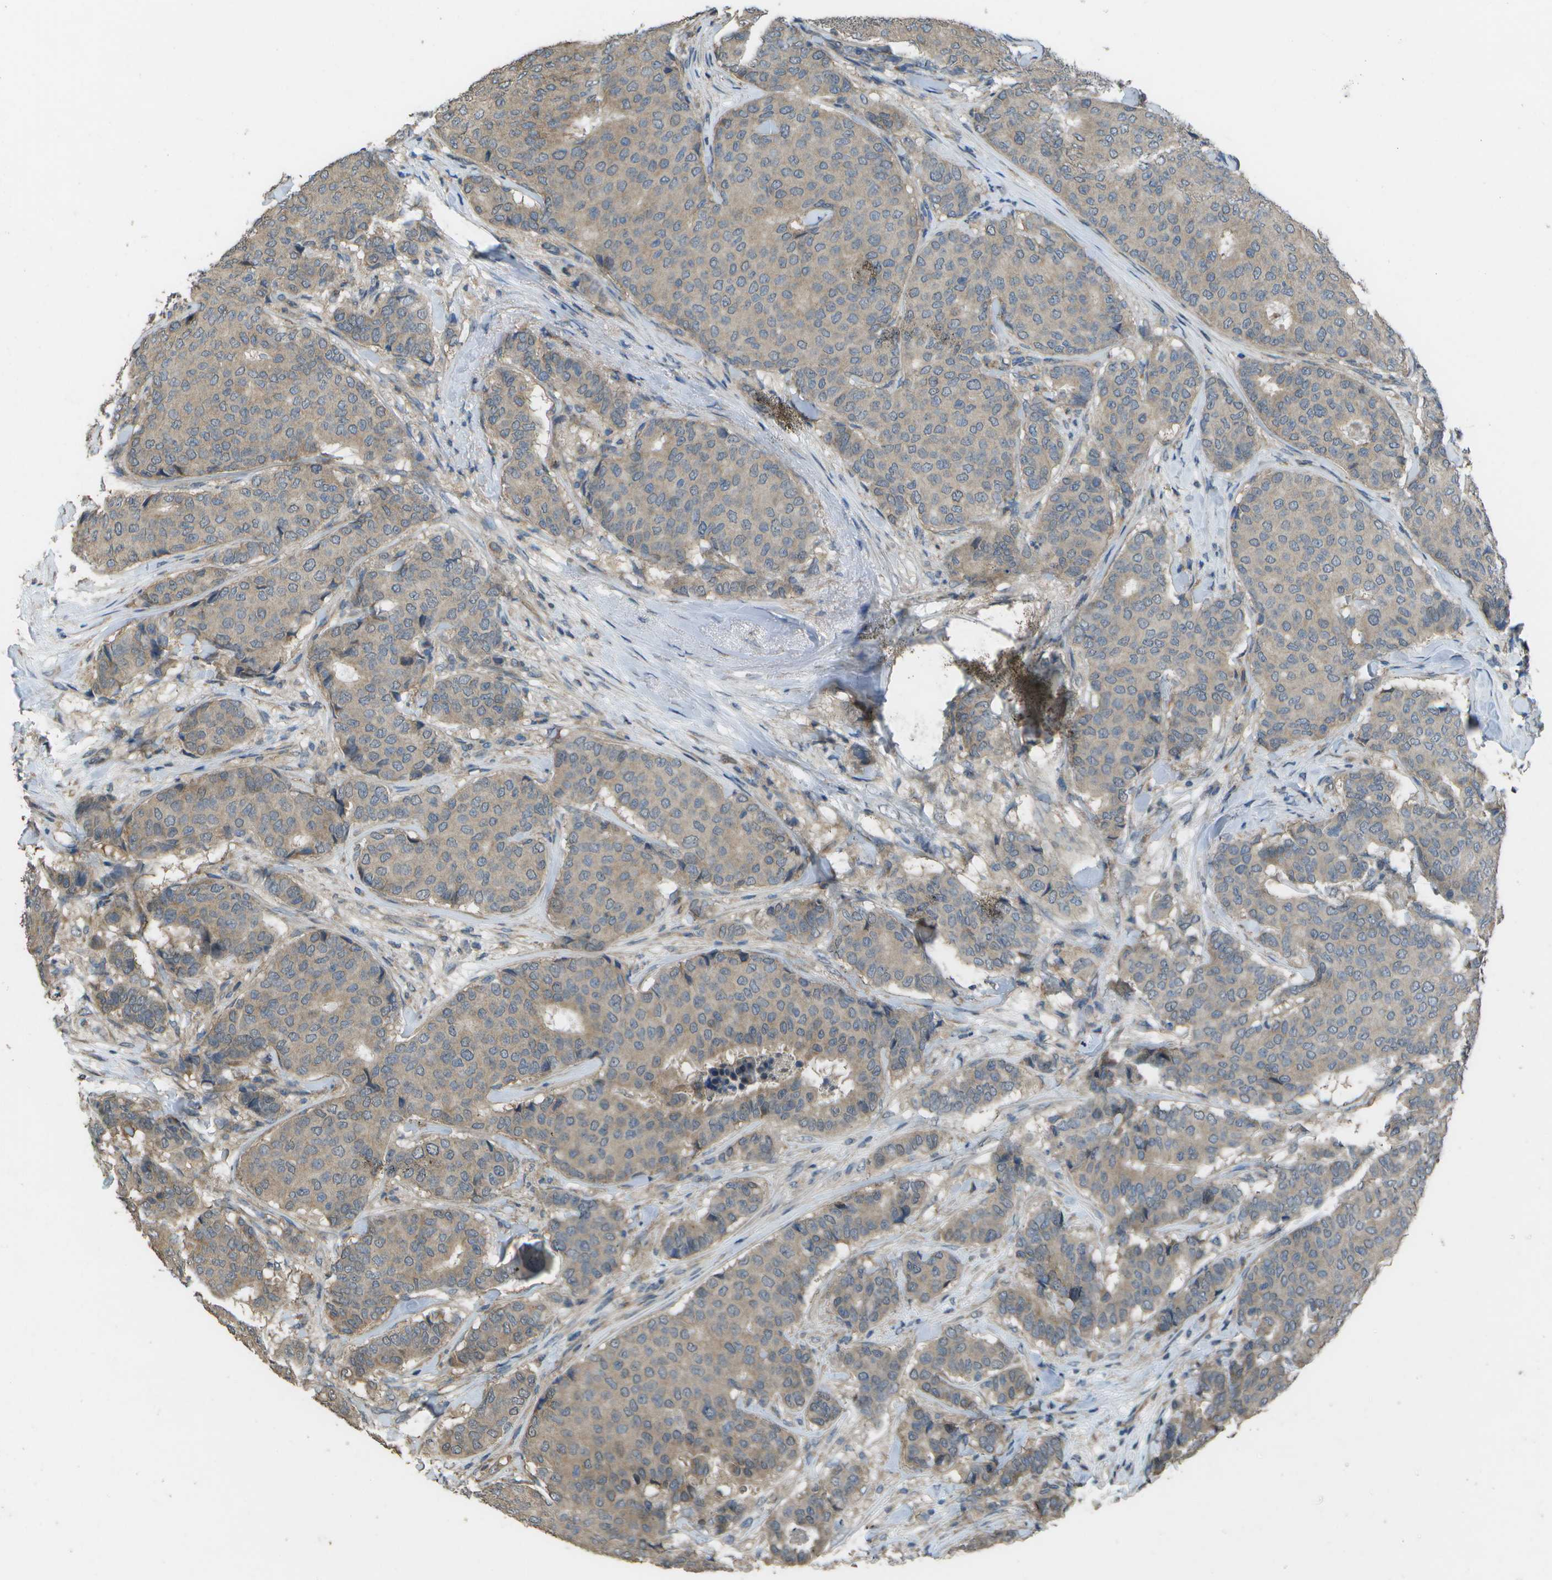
{"staining": {"intensity": "weak", "quantity": "25%-75%", "location": "cytoplasmic/membranous"}, "tissue": "breast cancer", "cell_type": "Tumor cells", "image_type": "cancer", "snomed": [{"axis": "morphology", "description": "Duct carcinoma"}, {"axis": "topography", "description": "Breast"}], "caption": "Immunohistochemistry (DAB) staining of human invasive ductal carcinoma (breast) exhibits weak cytoplasmic/membranous protein expression in about 25%-75% of tumor cells.", "gene": "CLNS1A", "patient": {"sex": "female", "age": 75}}